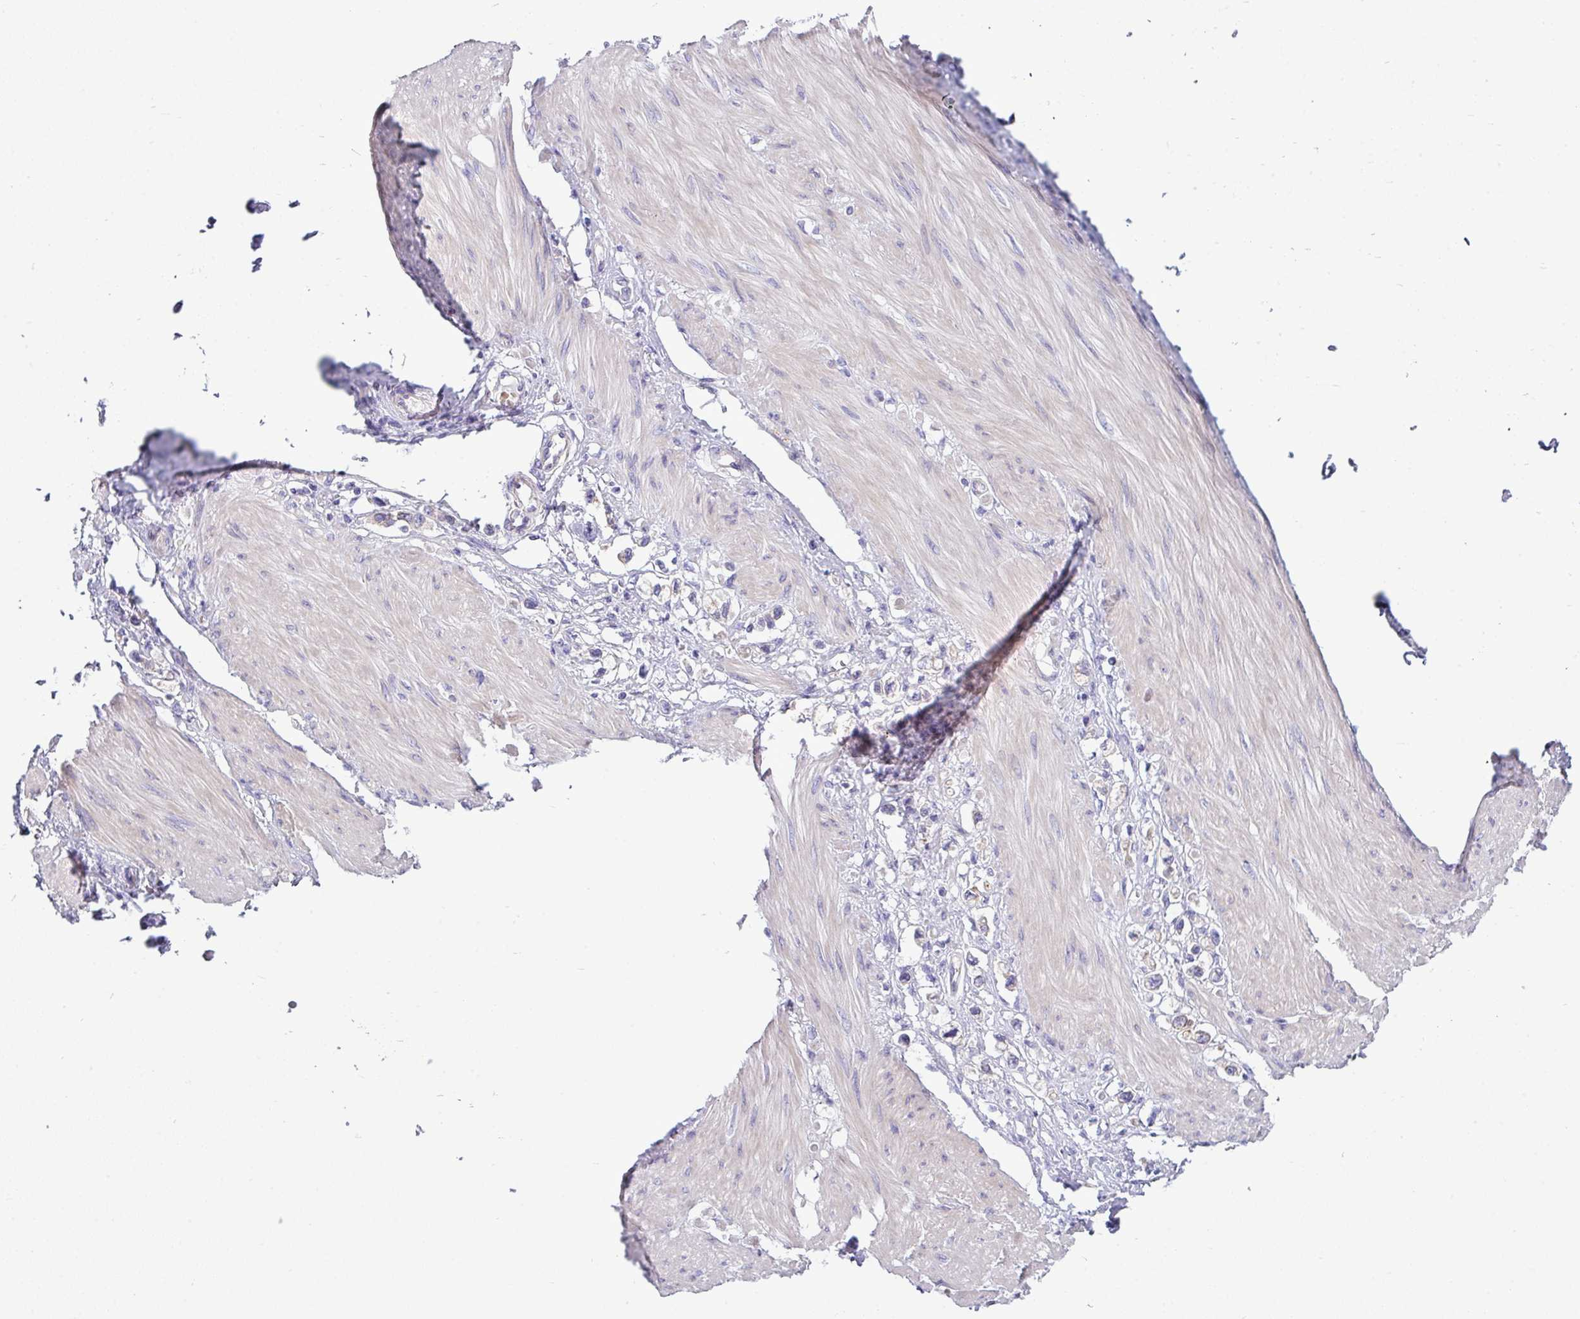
{"staining": {"intensity": "negative", "quantity": "none", "location": "none"}, "tissue": "stomach cancer", "cell_type": "Tumor cells", "image_type": "cancer", "snomed": [{"axis": "morphology", "description": "Adenocarcinoma, NOS"}, {"axis": "topography", "description": "Stomach"}], "caption": "DAB immunohistochemical staining of human stomach cancer (adenocarcinoma) demonstrates no significant expression in tumor cells. Brightfield microscopy of IHC stained with DAB (3,3'-diaminobenzidine) (brown) and hematoxylin (blue), captured at high magnification.", "gene": "ACAP3", "patient": {"sex": "female", "age": 65}}